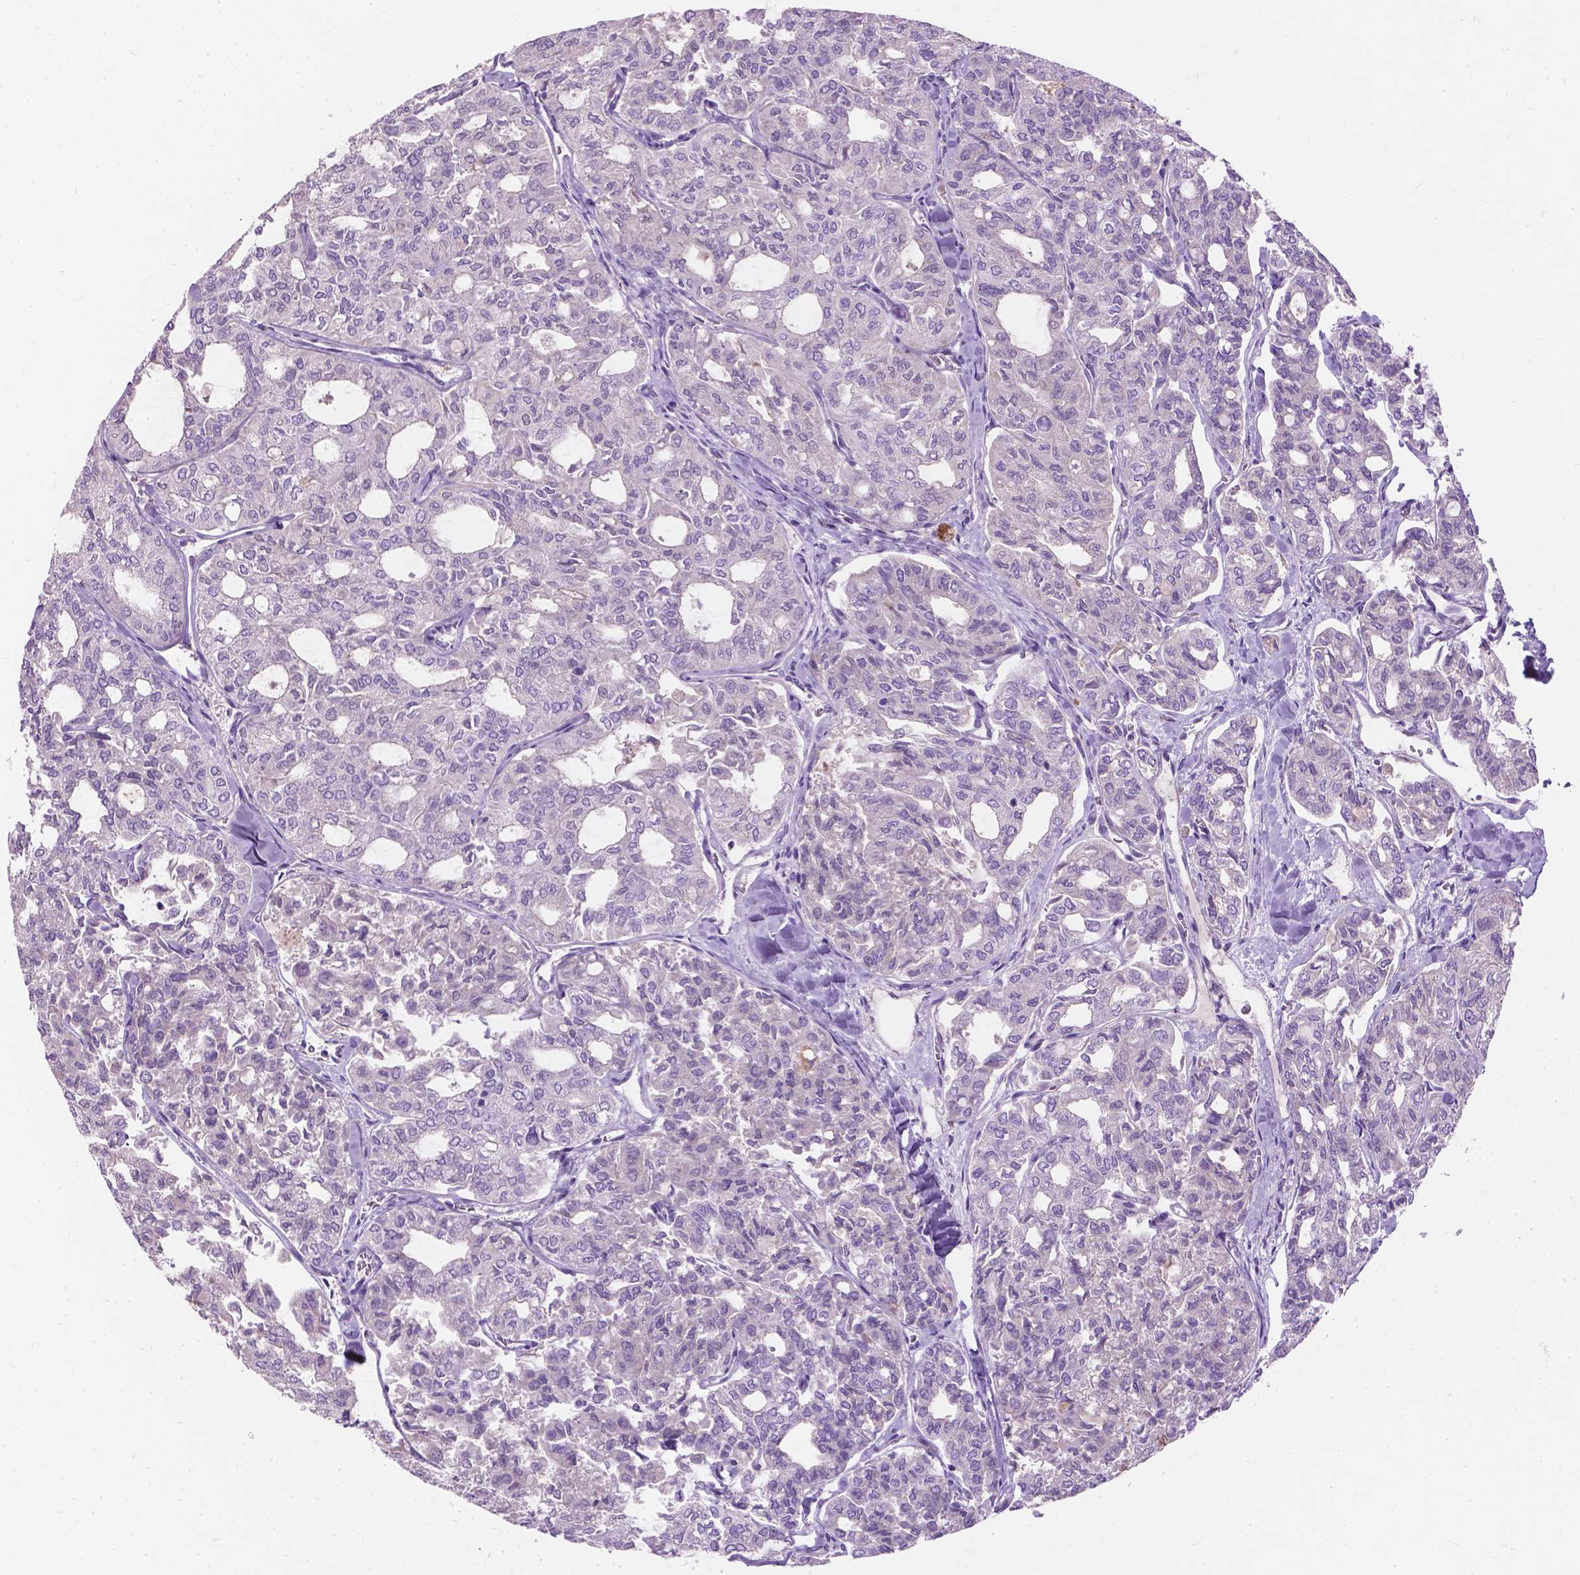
{"staining": {"intensity": "negative", "quantity": "none", "location": "none"}, "tissue": "thyroid cancer", "cell_type": "Tumor cells", "image_type": "cancer", "snomed": [{"axis": "morphology", "description": "Follicular adenoma carcinoma, NOS"}, {"axis": "topography", "description": "Thyroid gland"}], "caption": "Immunohistochemistry of thyroid follicular adenoma carcinoma reveals no positivity in tumor cells.", "gene": "NOXO1", "patient": {"sex": "male", "age": 75}}